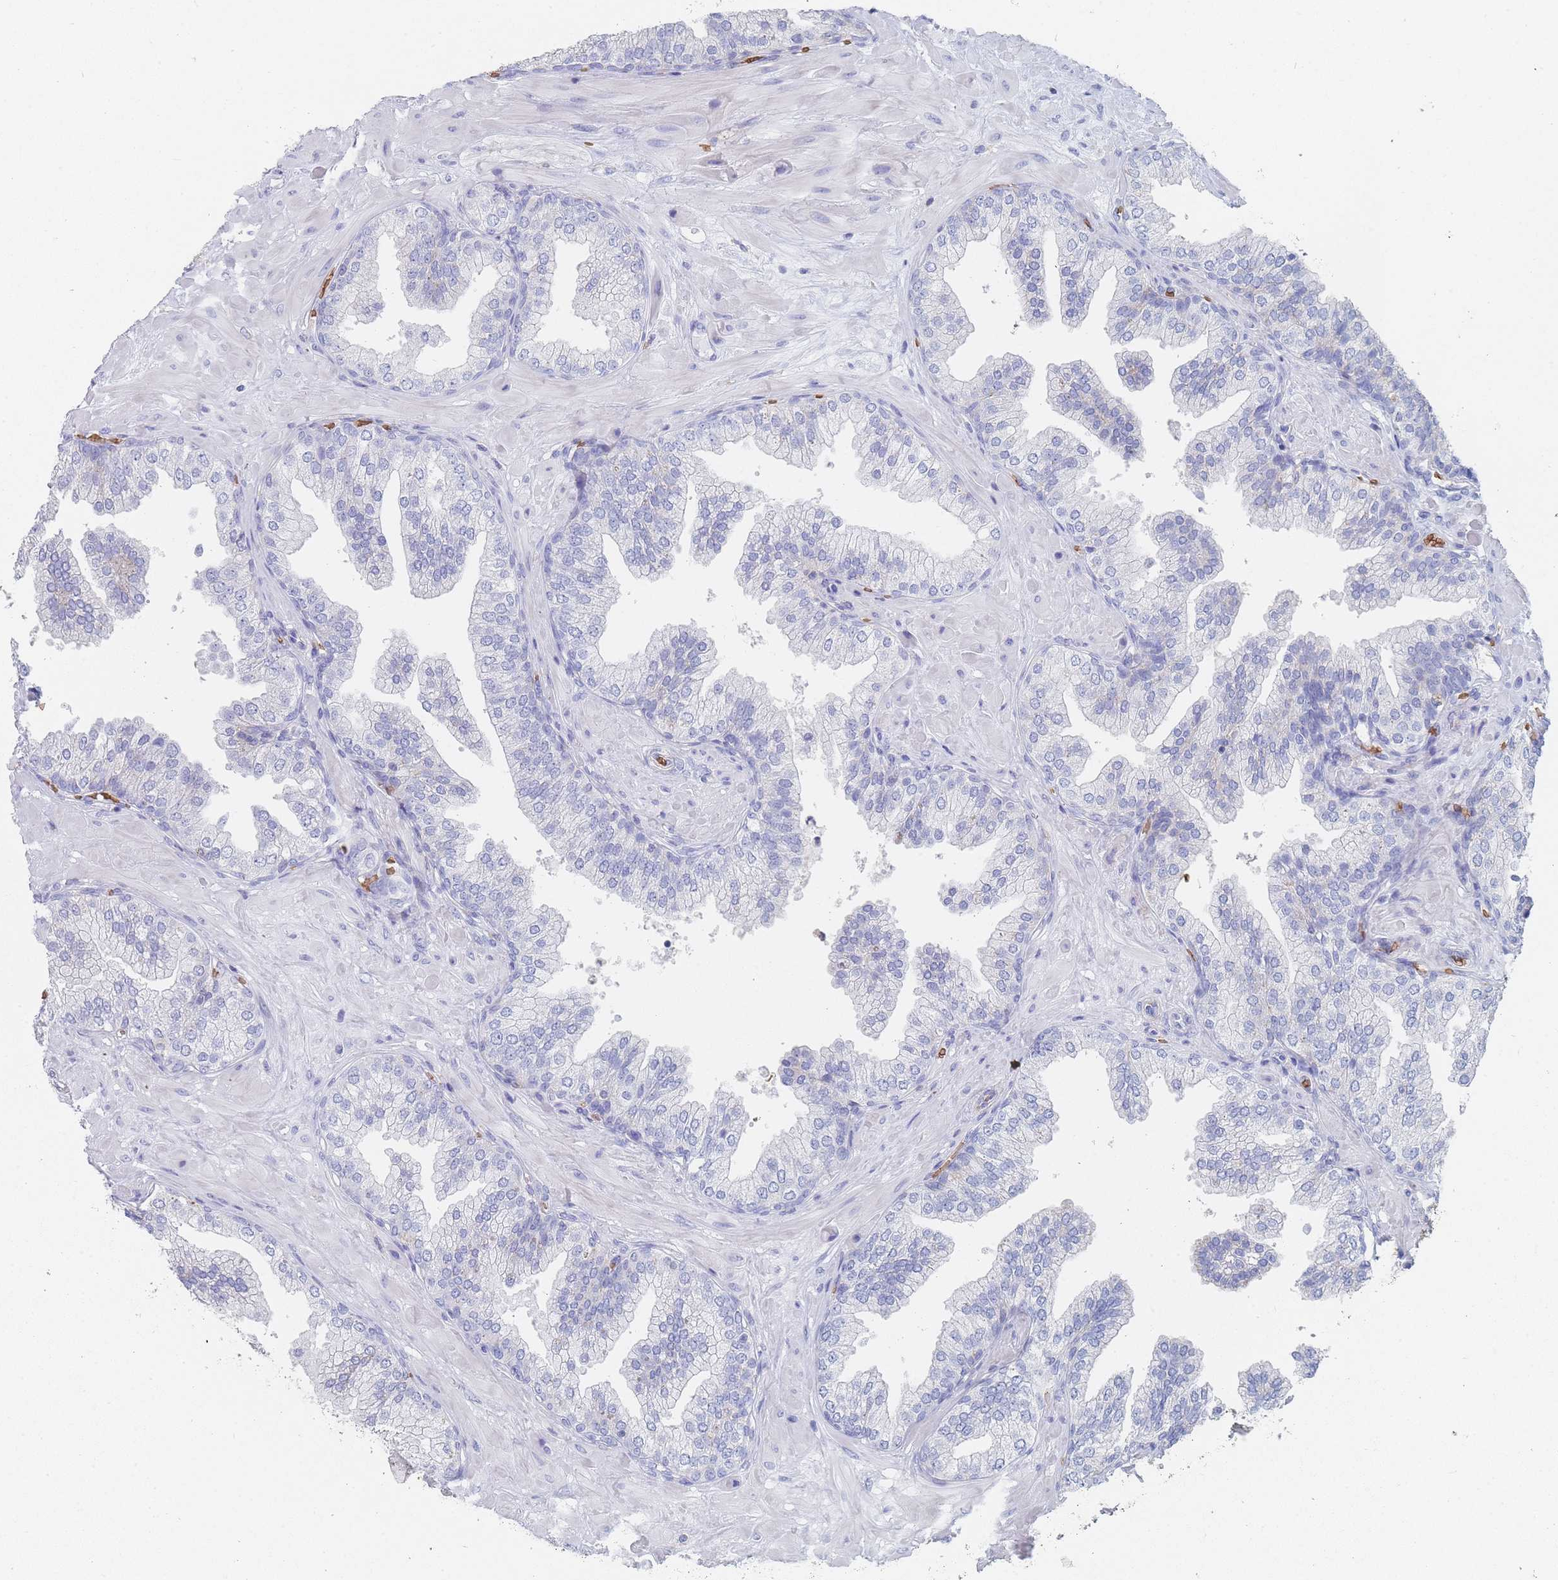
{"staining": {"intensity": "negative", "quantity": "none", "location": "none"}, "tissue": "prostate cancer", "cell_type": "Tumor cells", "image_type": "cancer", "snomed": [{"axis": "morphology", "description": "Adenocarcinoma, High grade"}, {"axis": "topography", "description": "Prostate"}], "caption": "Immunohistochemistry (IHC) photomicrograph of neoplastic tissue: adenocarcinoma (high-grade) (prostate) stained with DAB (3,3'-diaminobenzidine) displays no significant protein staining in tumor cells.", "gene": "SLC2A1", "patient": {"sex": "male", "age": 55}}